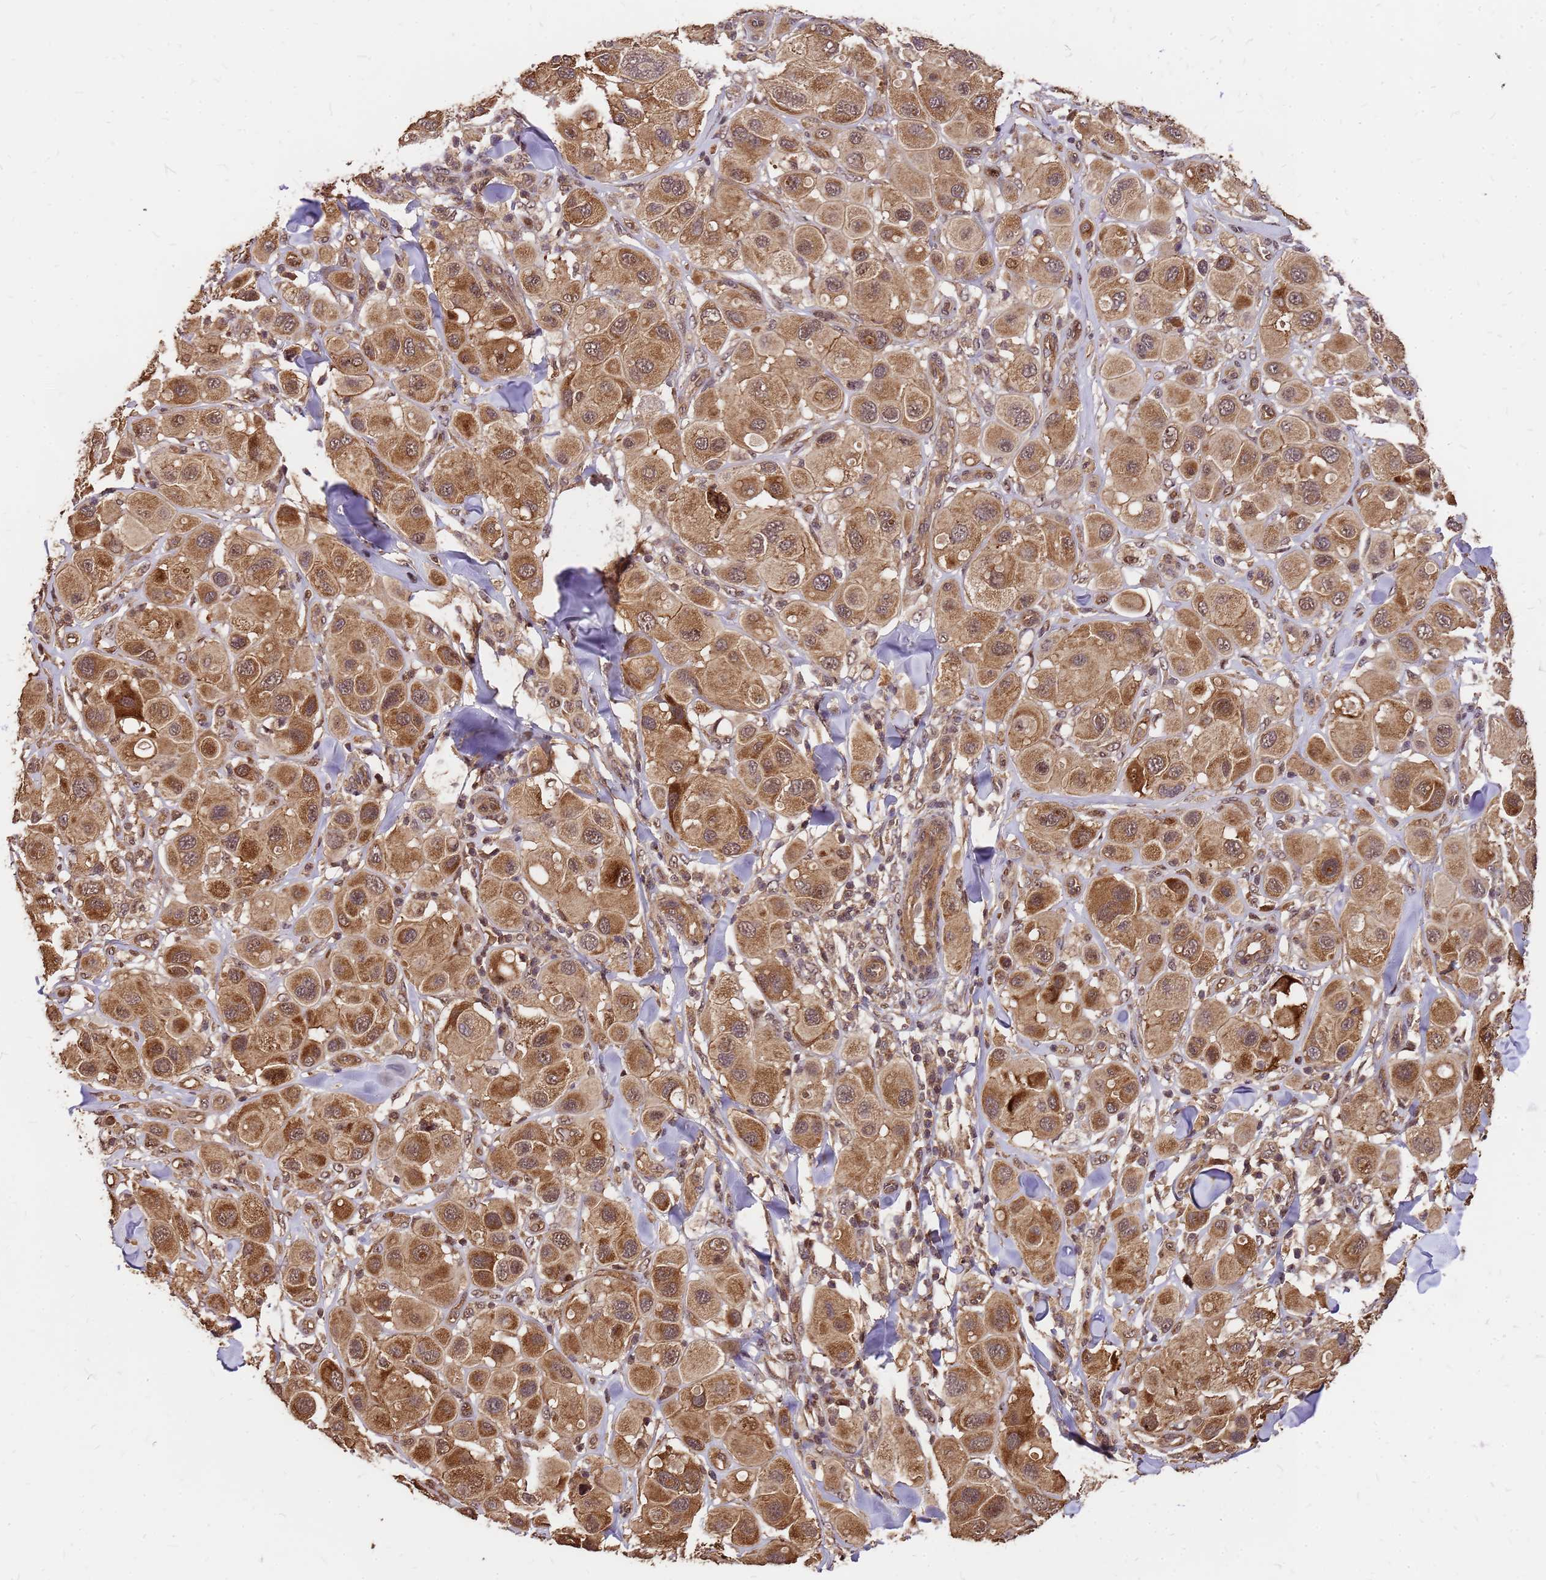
{"staining": {"intensity": "moderate", "quantity": ">75%", "location": "cytoplasmic/membranous,nuclear"}, "tissue": "melanoma", "cell_type": "Tumor cells", "image_type": "cancer", "snomed": [{"axis": "morphology", "description": "Malignant melanoma, Metastatic site"}, {"axis": "topography", "description": "Skin"}], "caption": "Immunohistochemistry (IHC) histopathology image of melanoma stained for a protein (brown), which reveals medium levels of moderate cytoplasmic/membranous and nuclear positivity in about >75% of tumor cells.", "gene": "GPATCH8", "patient": {"sex": "male", "age": 41}}